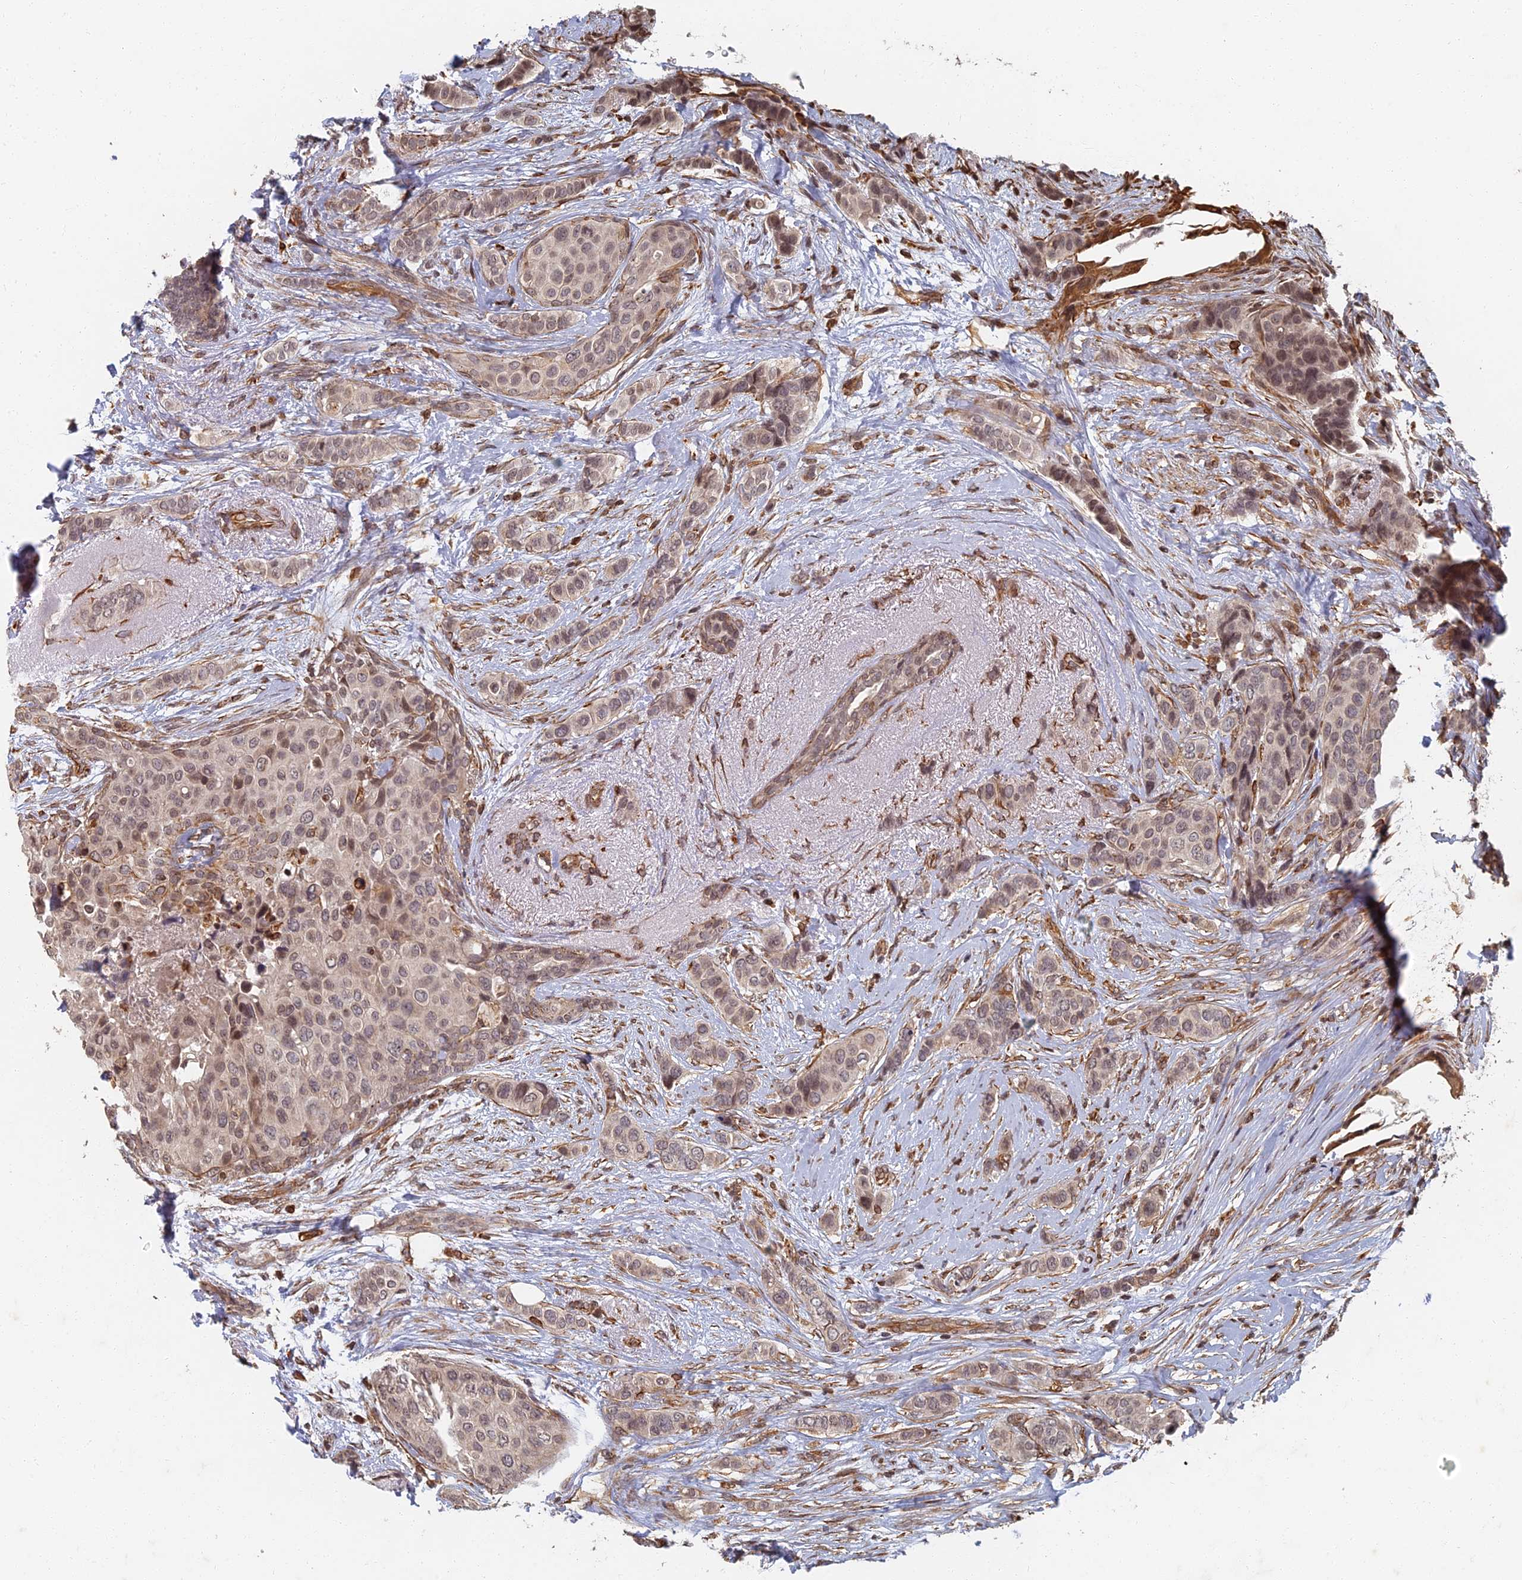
{"staining": {"intensity": "weak", "quantity": "25%-75%", "location": "cytoplasmic/membranous,nuclear"}, "tissue": "breast cancer", "cell_type": "Tumor cells", "image_type": "cancer", "snomed": [{"axis": "morphology", "description": "Lobular carcinoma"}, {"axis": "topography", "description": "Breast"}], "caption": "The micrograph reveals staining of breast lobular carcinoma, revealing weak cytoplasmic/membranous and nuclear protein staining (brown color) within tumor cells.", "gene": "ABCB10", "patient": {"sex": "female", "age": 51}}